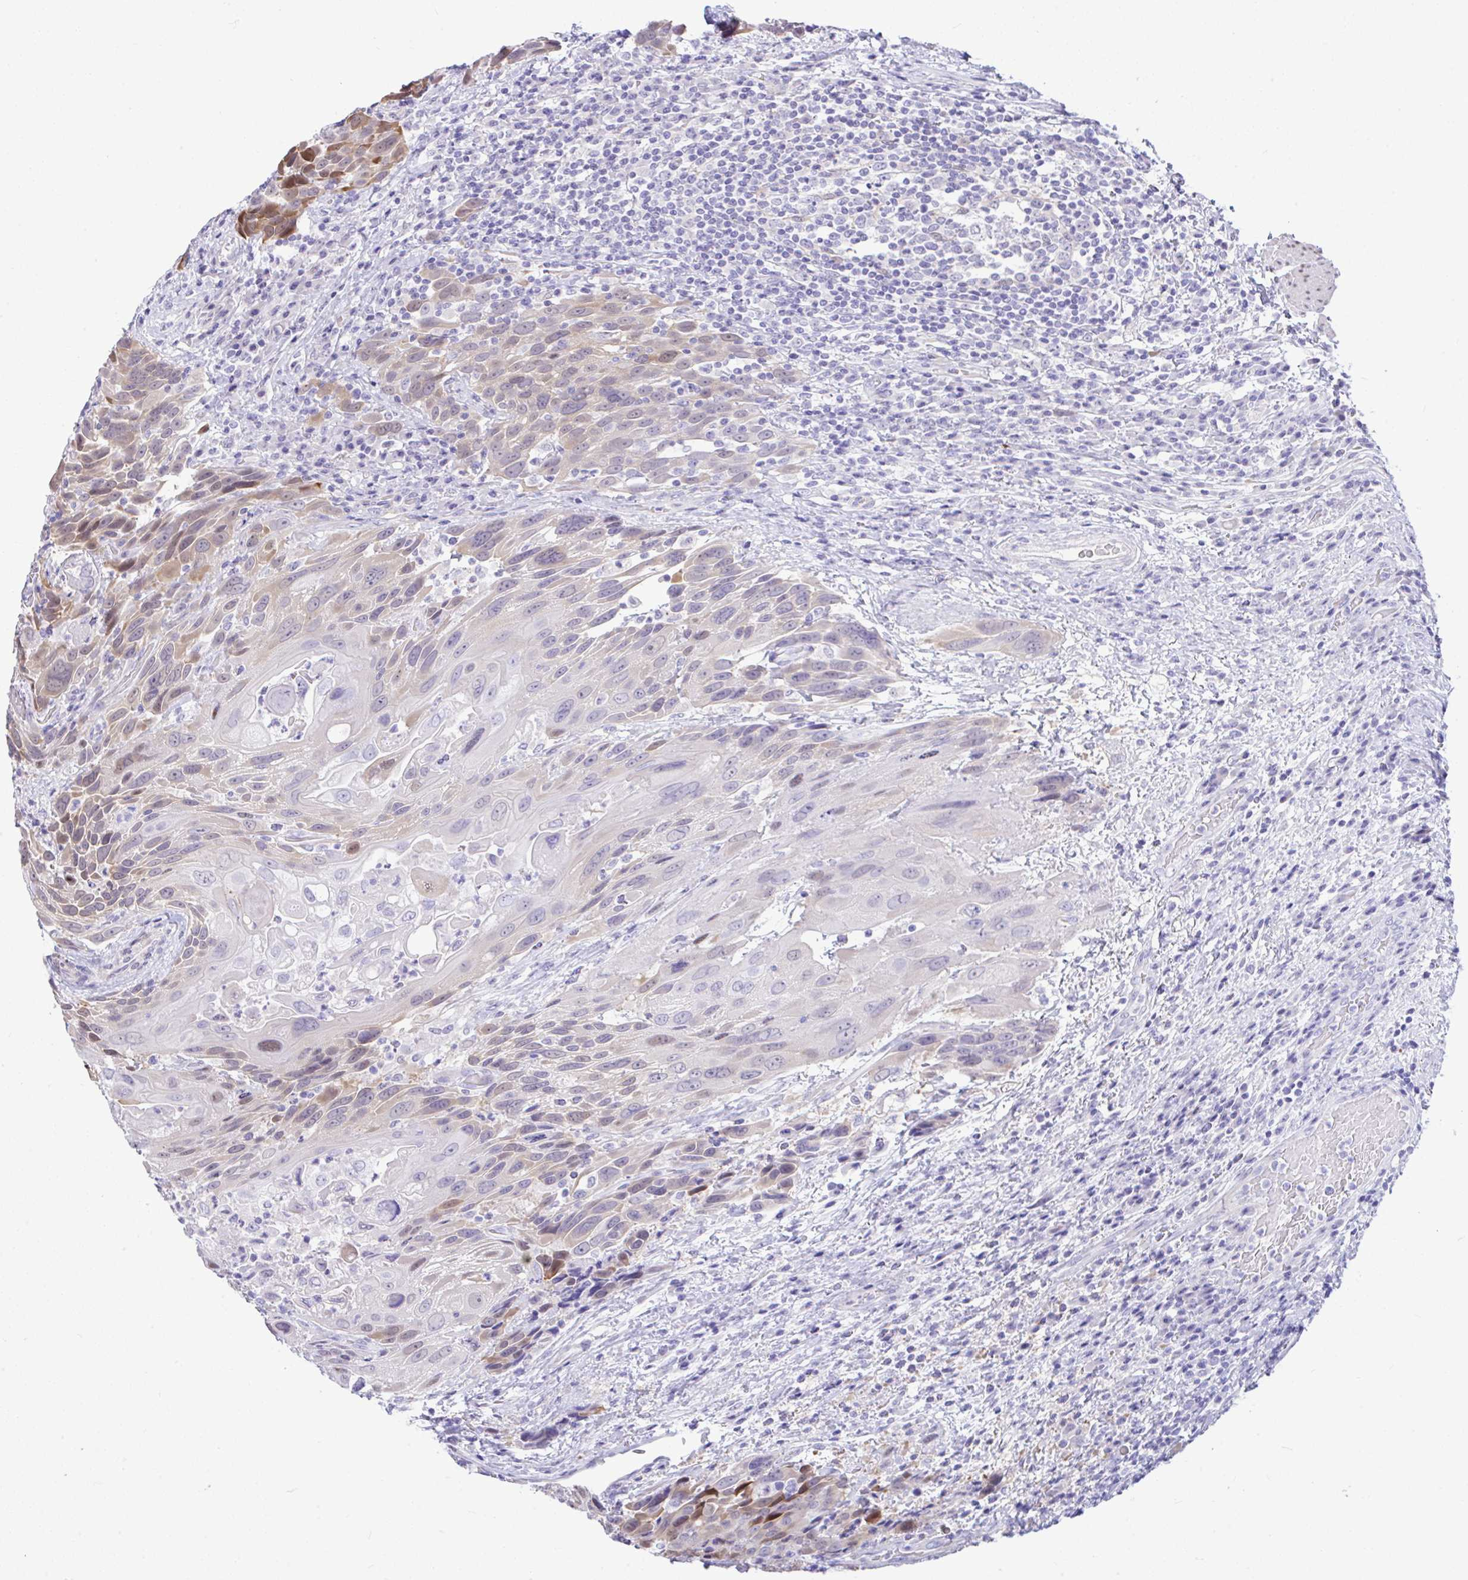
{"staining": {"intensity": "weak", "quantity": "25%-75%", "location": "cytoplasmic/membranous,nuclear"}, "tissue": "urothelial cancer", "cell_type": "Tumor cells", "image_type": "cancer", "snomed": [{"axis": "morphology", "description": "Urothelial carcinoma, High grade"}, {"axis": "topography", "description": "Urinary bladder"}], "caption": "Protein staining reveals weak cytoplasmic/membranous and nuclear expression in about 25%-75% of tumor cells in urothelial cancer.", "gene": "ZNF485", "patient": {"sex": "female", "age": 70}}